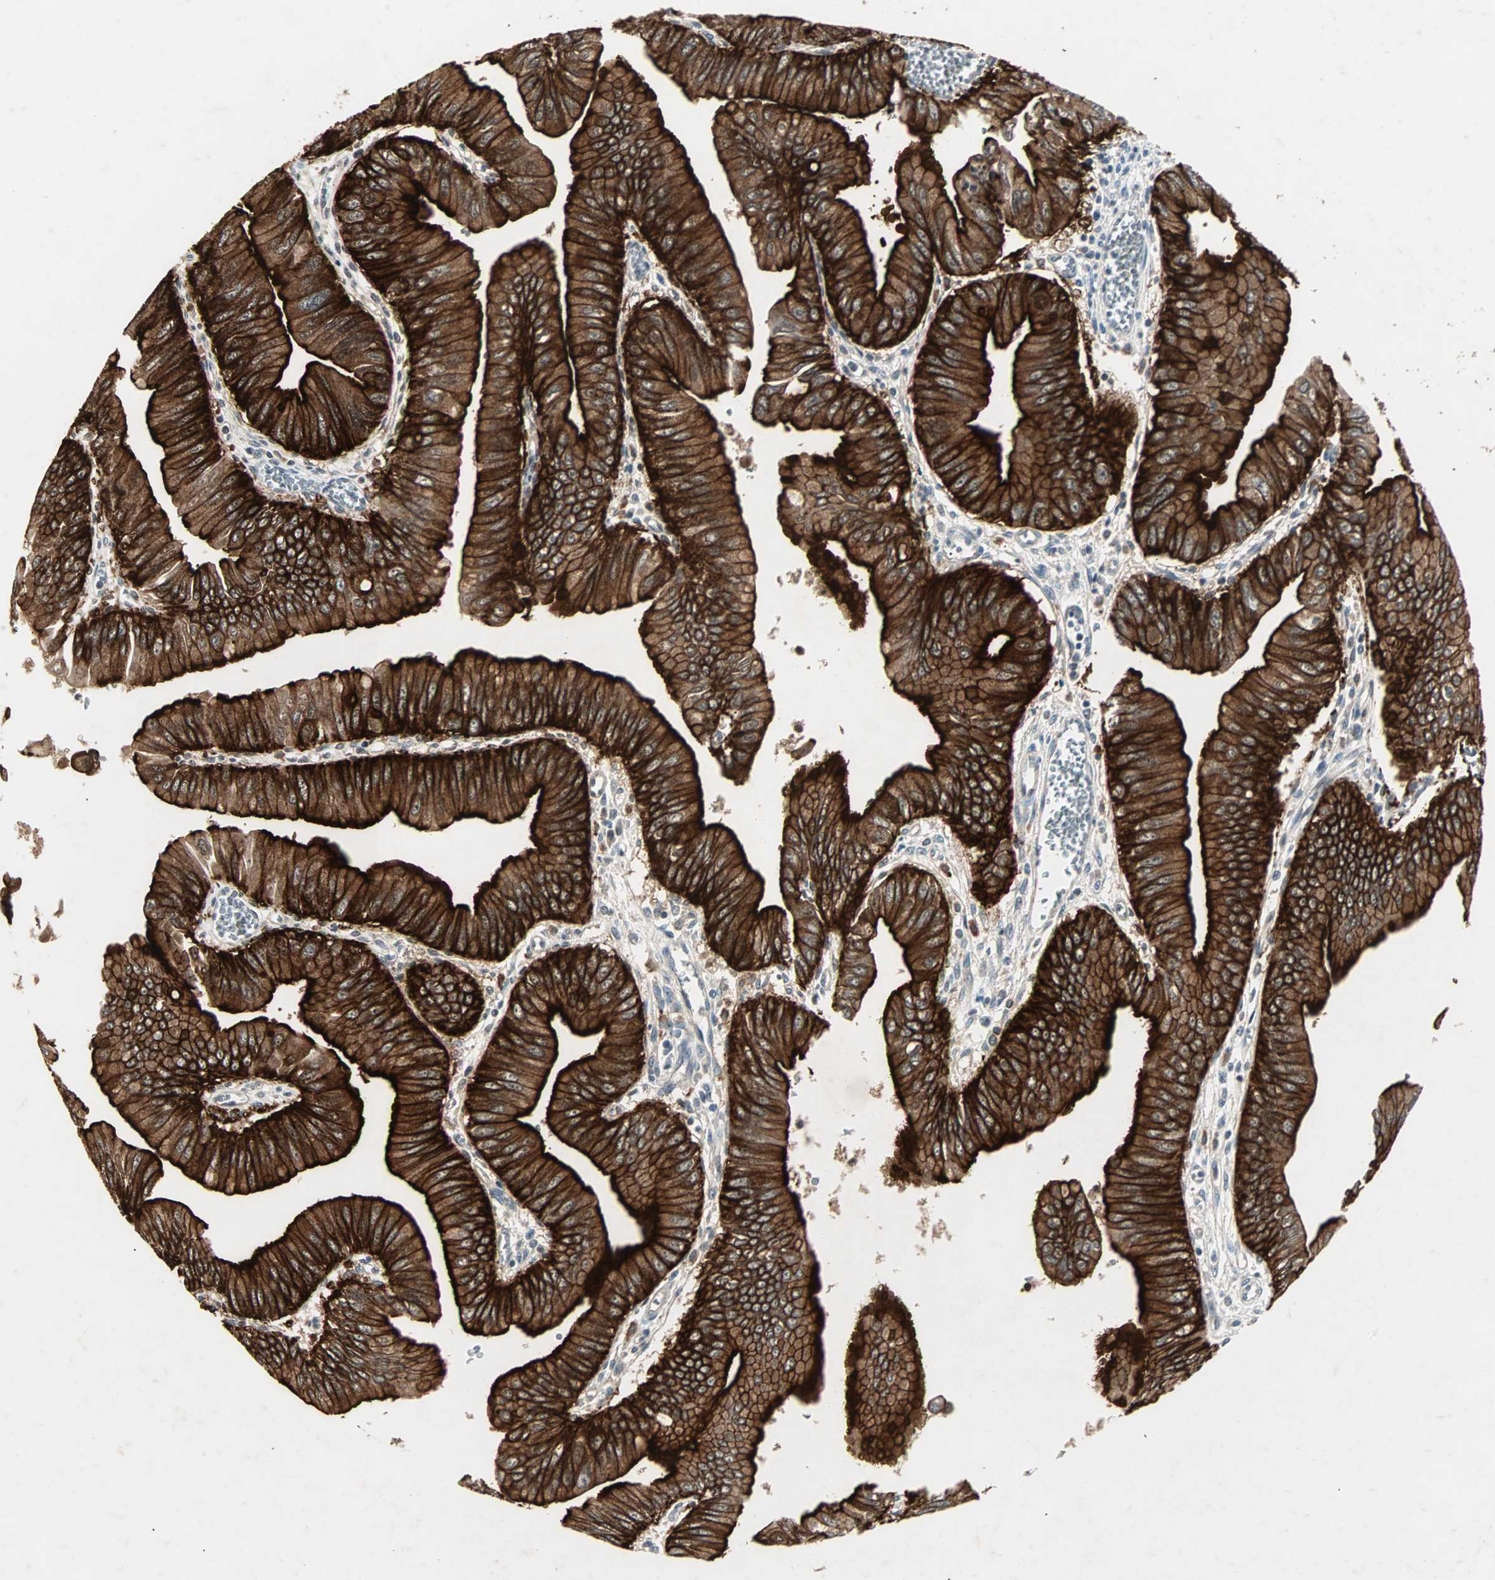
{"staining": {"intensity": "strong", "quantity": ">75%", "location": "cytoplasmic/membranous"}, "tissue": "pancreatic cancer", "cell_type": "Tumor cells", "image_type": "cancer", "snomed": [{"axis": "morphology", "description": "Normal tissue, NOS"}, {"axis": "topography", "description": "Lymph node"}], "caption": "Human pancreatic cancer stained with a protein marker exhibits strong staining in tumor cells.", "gene": "CMC2", "patient": {"sex": "male", "age": 50}}